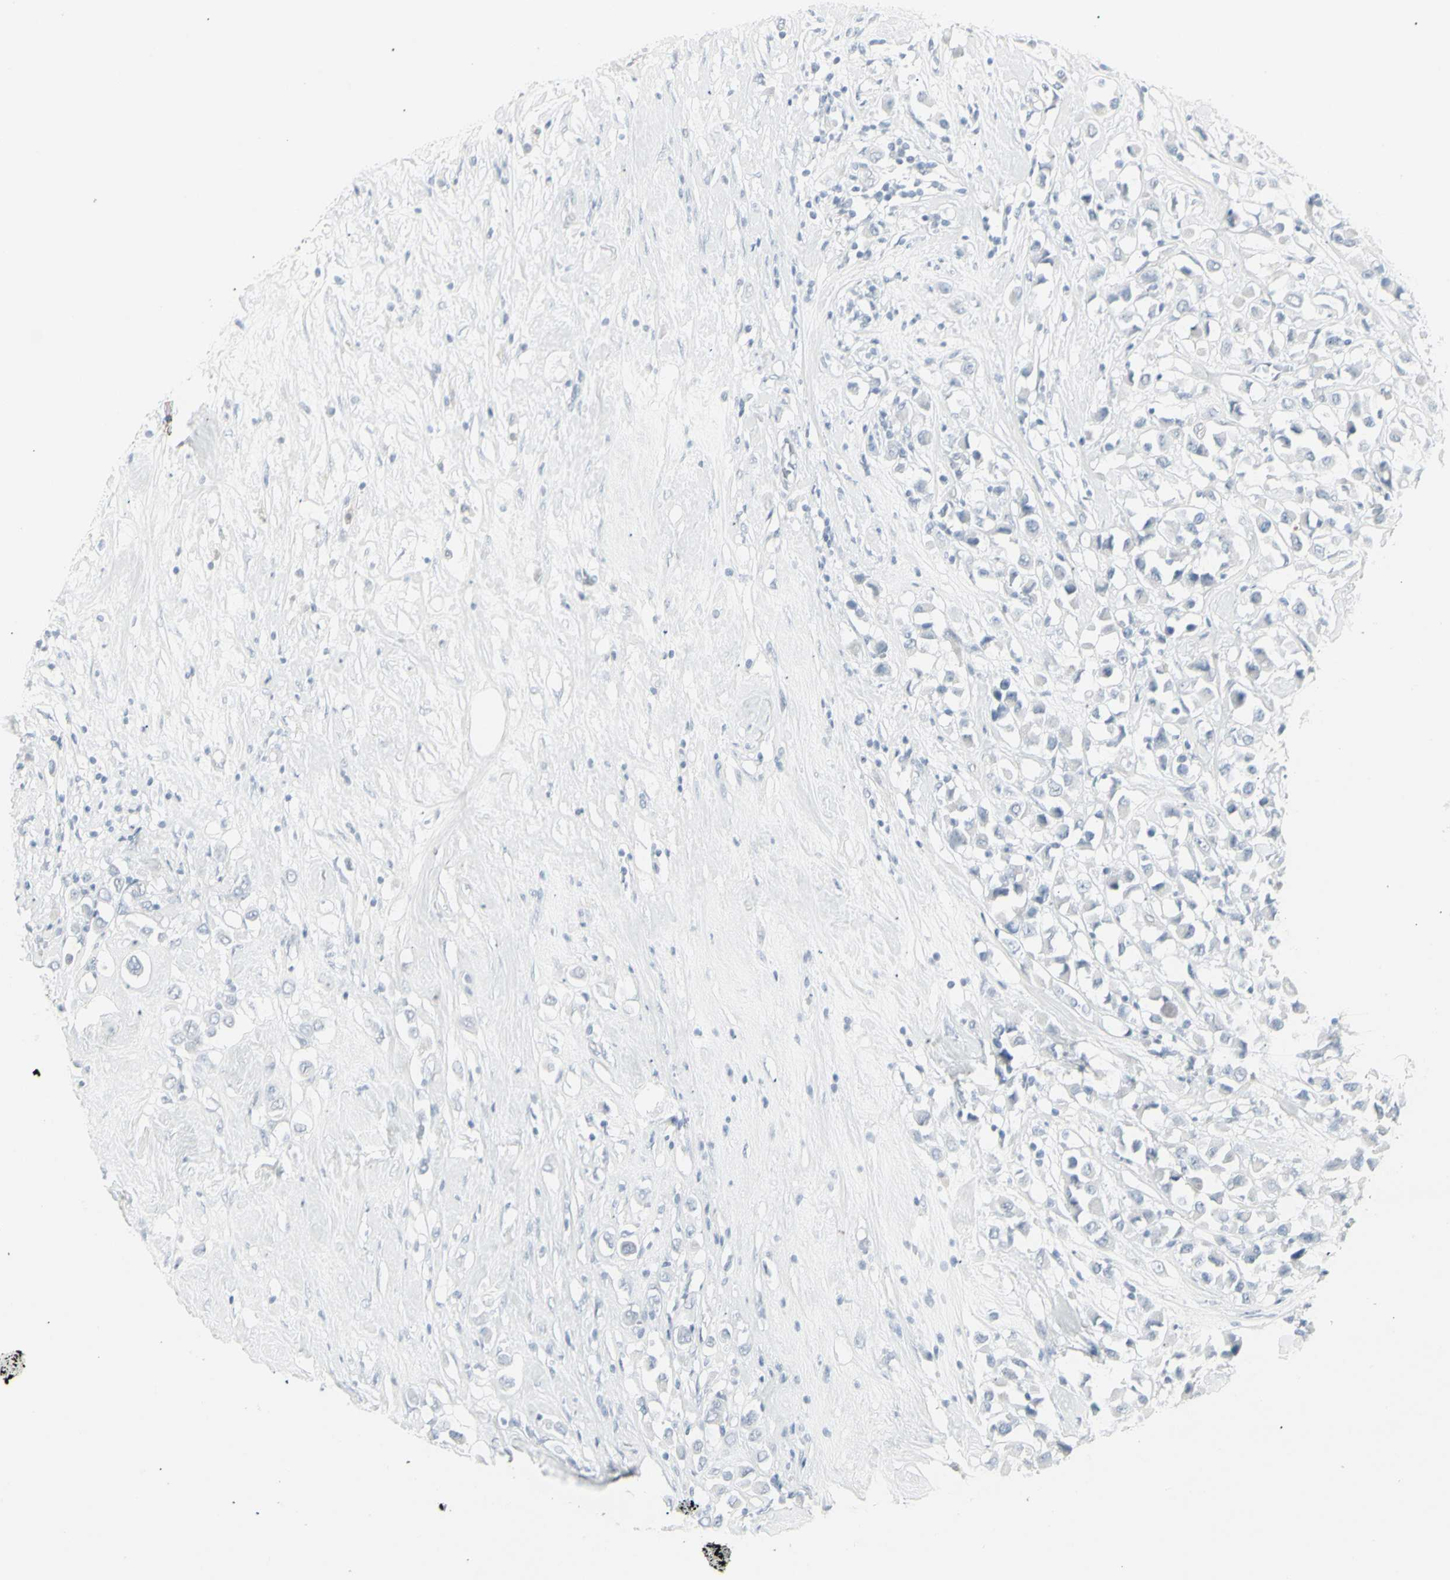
{"staining": {"intensity": "negative", "quantity": "none", "location": "none"}, "tissue": "breast cancer", "cell_type": "Tumor cells", "image_type": "cancer", "snomed": [{"axis": "morphology", "description": "Duct carcinoma"}, {"axis": "topography", "description": "Breast"}], "caption": "The immunohistochemistry image has no significant positivity in tumor cells of breast cancer tissue.", "gene": "YBX2", "patient": {"sex": "female", "age": 61}}